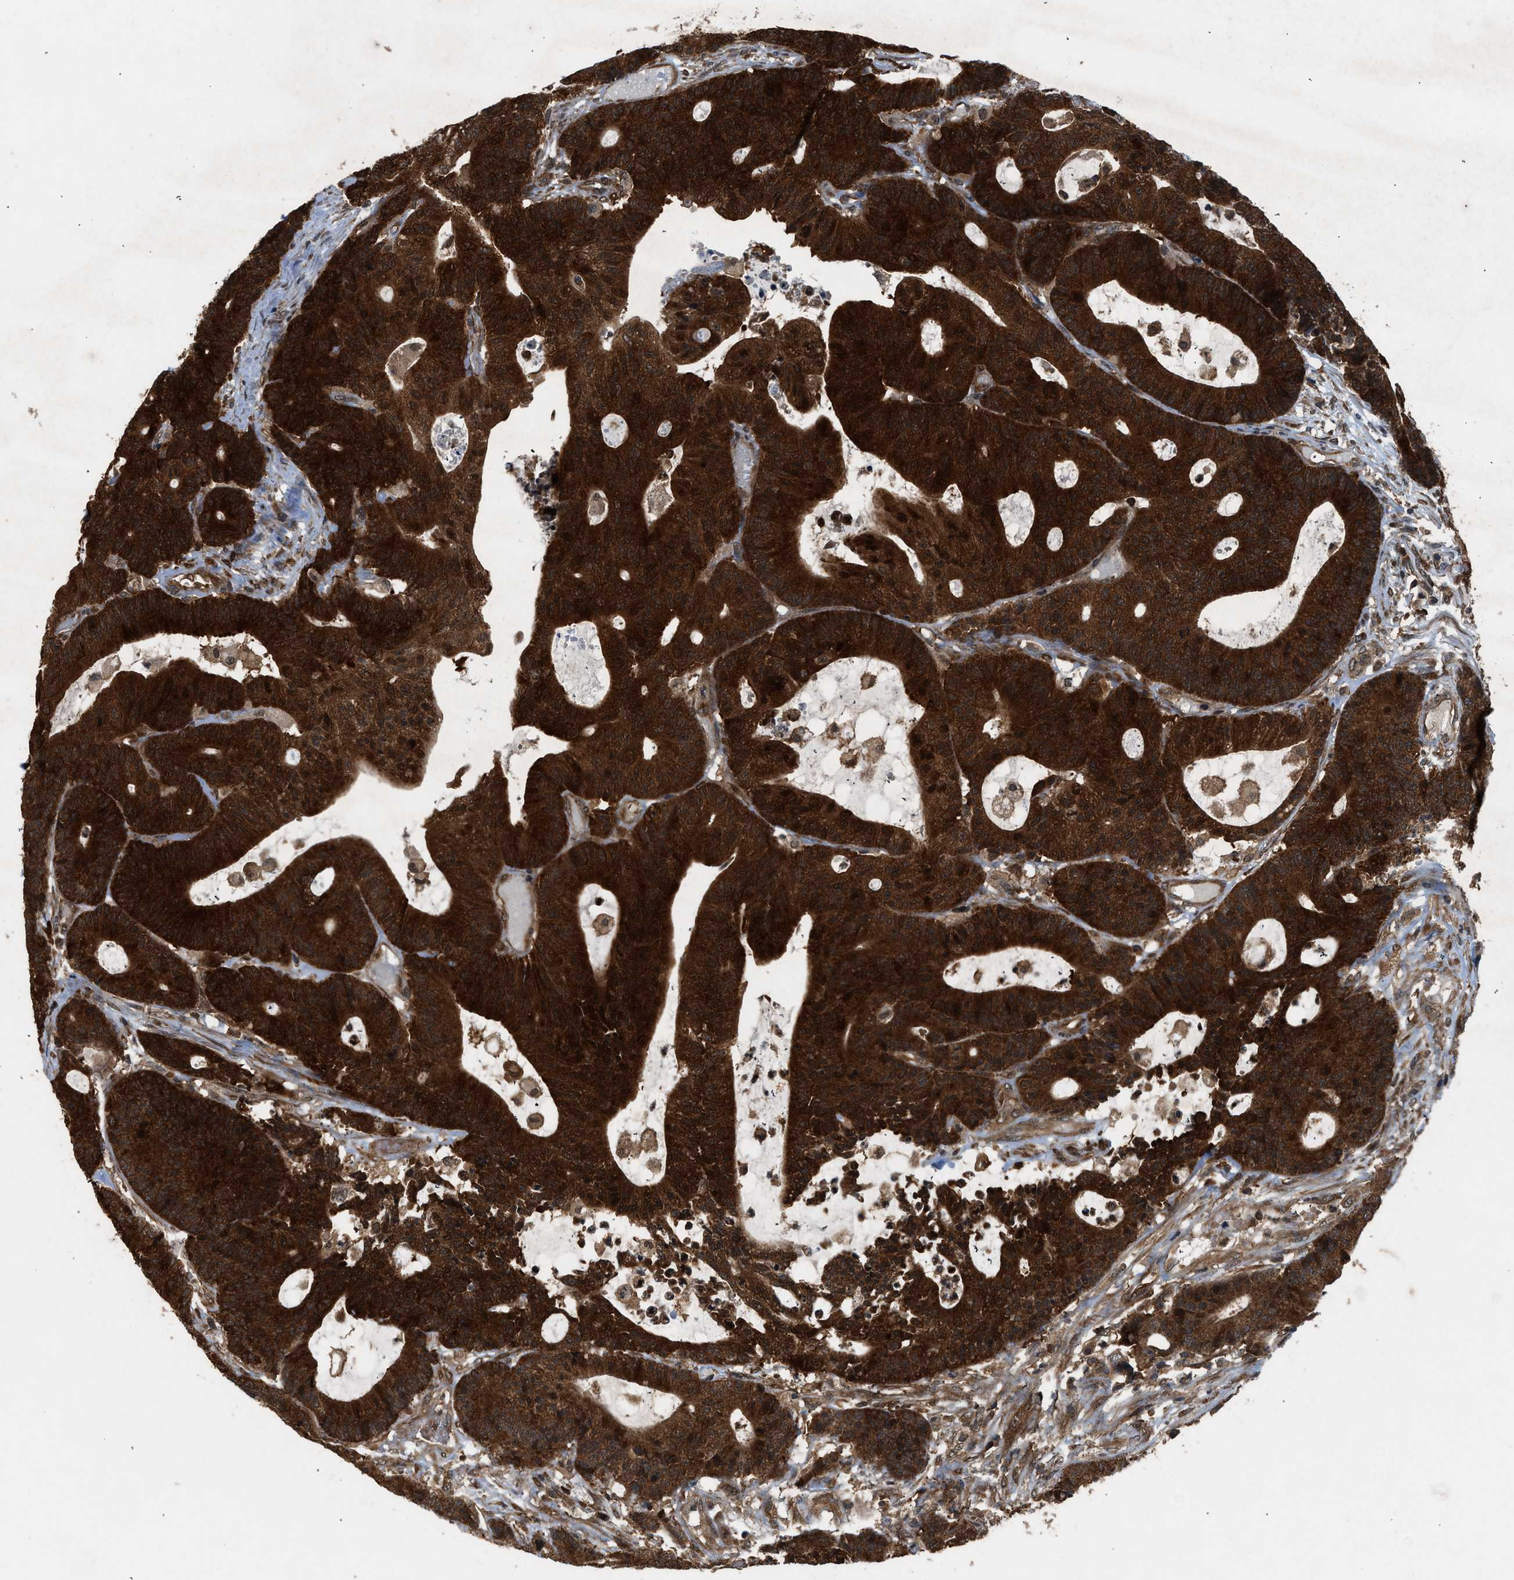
{"staining": {"intensity": "strong", "quantity": ">75%", "location": "cytoplasmic/membranous,nuclear"}, "tissue": "colorectal cancer", "cell_type": "Tumor cells", "image_type": "cancer", "snomed": [{"axis": "morphology", "description": "Adenocarcinoma, NOS"}, {"axis": "topography", "description": "Colon"}], "caption": "DAB (3,3'-diaminobenzidine) immunohistochemical staining of colorectal cancer displays strong cytoplasmic/membranous and nuclear protein staining in about >75% of tumor cells. Ihc stains the protein of interest in brown and the nuclei are stained blue.", "gene": "OXSR1", "patient": {"sex": "female", "age": 84}}